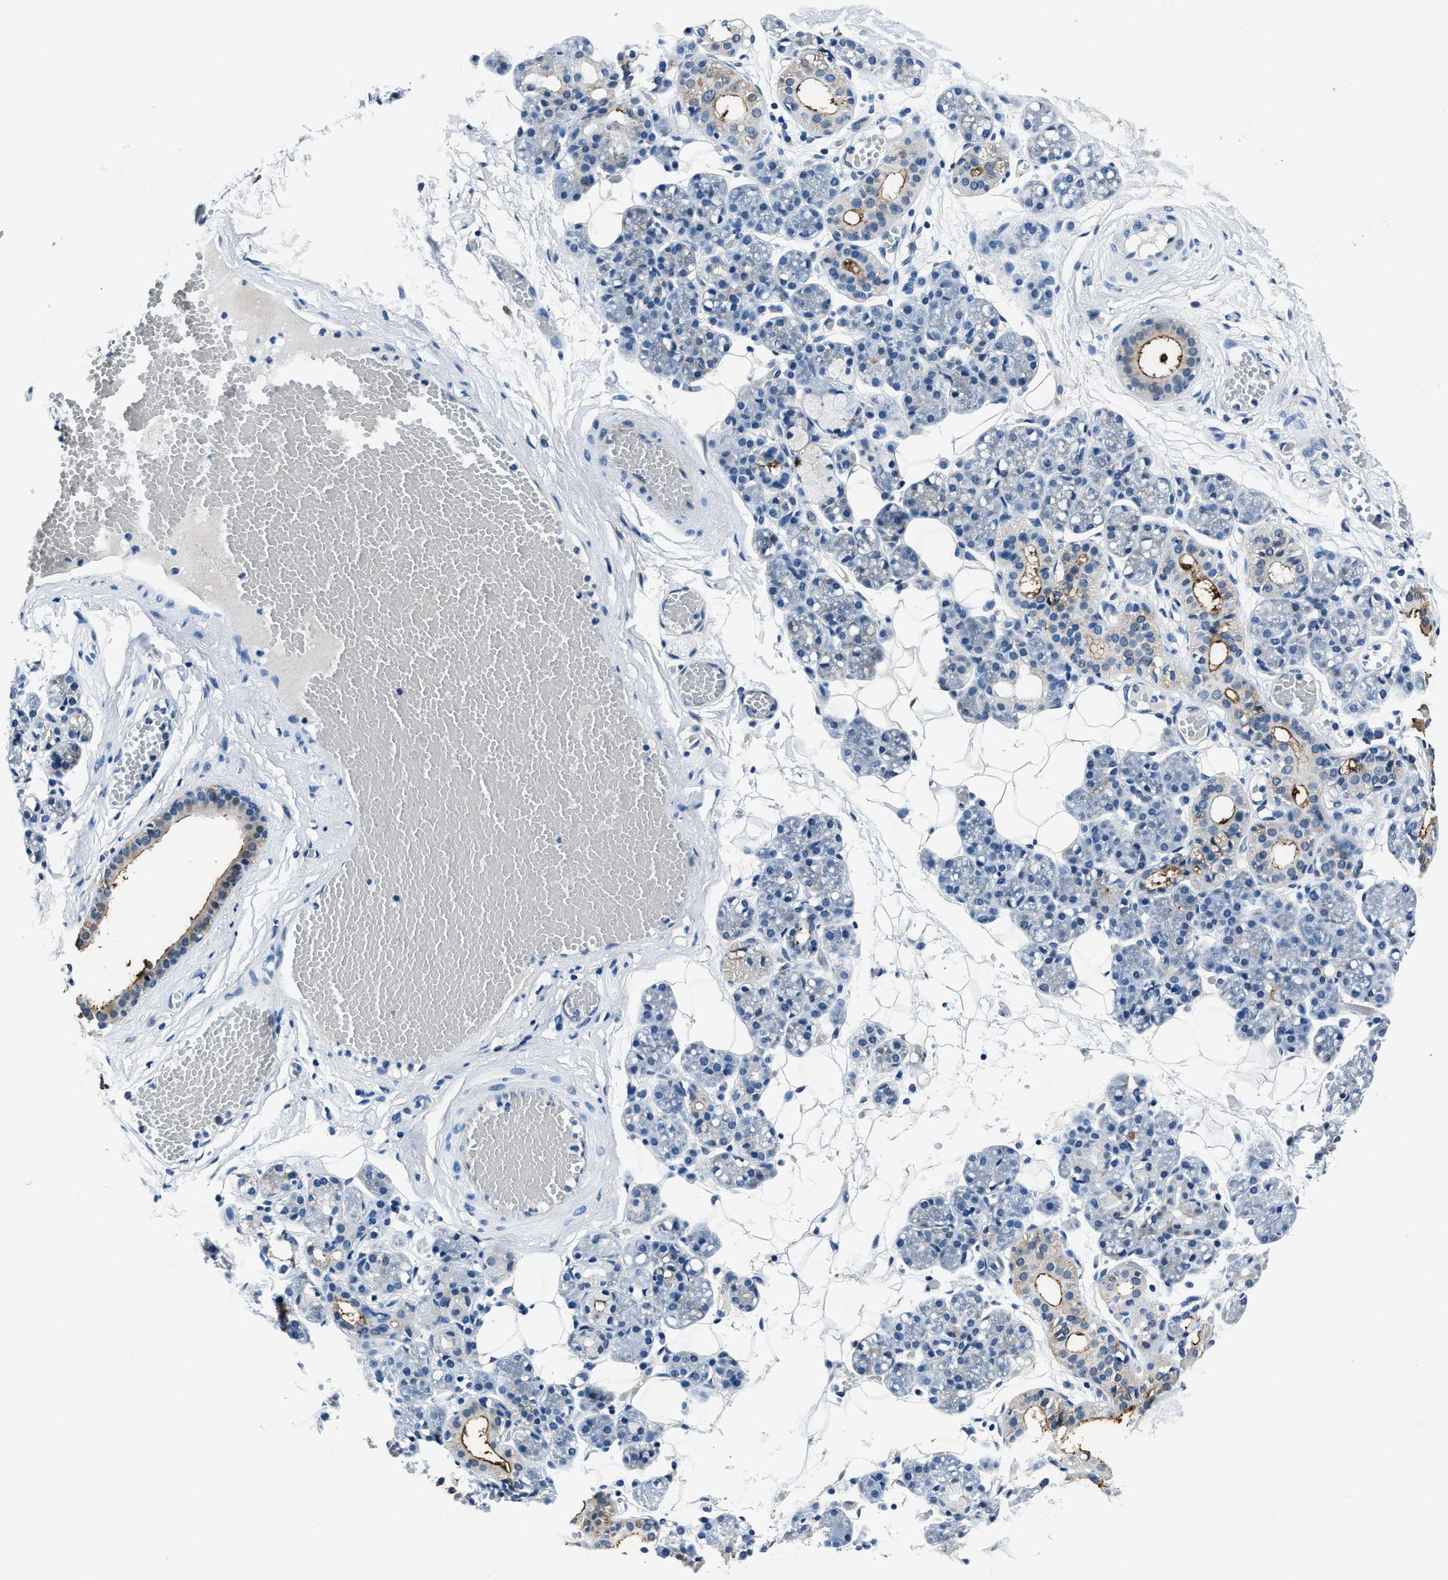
{"staining": {"intensity": "moderate", "quantity": "<25%", "location": "cytoplasmic/membranous"}, "tissue": "salivary gland", "cell_type": "Glandular cells", "image_type": "normal", "snomed": [{"axis": "morphology", "description": "Normal tissue, NOS"}, {"axis": "topography", "description": "Salivary gland"}], "caption": "This micrograph shows IHC staining of benign human salivary gland, with low moderate cytoplasmic/membranous expression in about <25% of glandular cells.", "gene": "PTPDC1", "patient": {"sex": "male", "age": 63}}